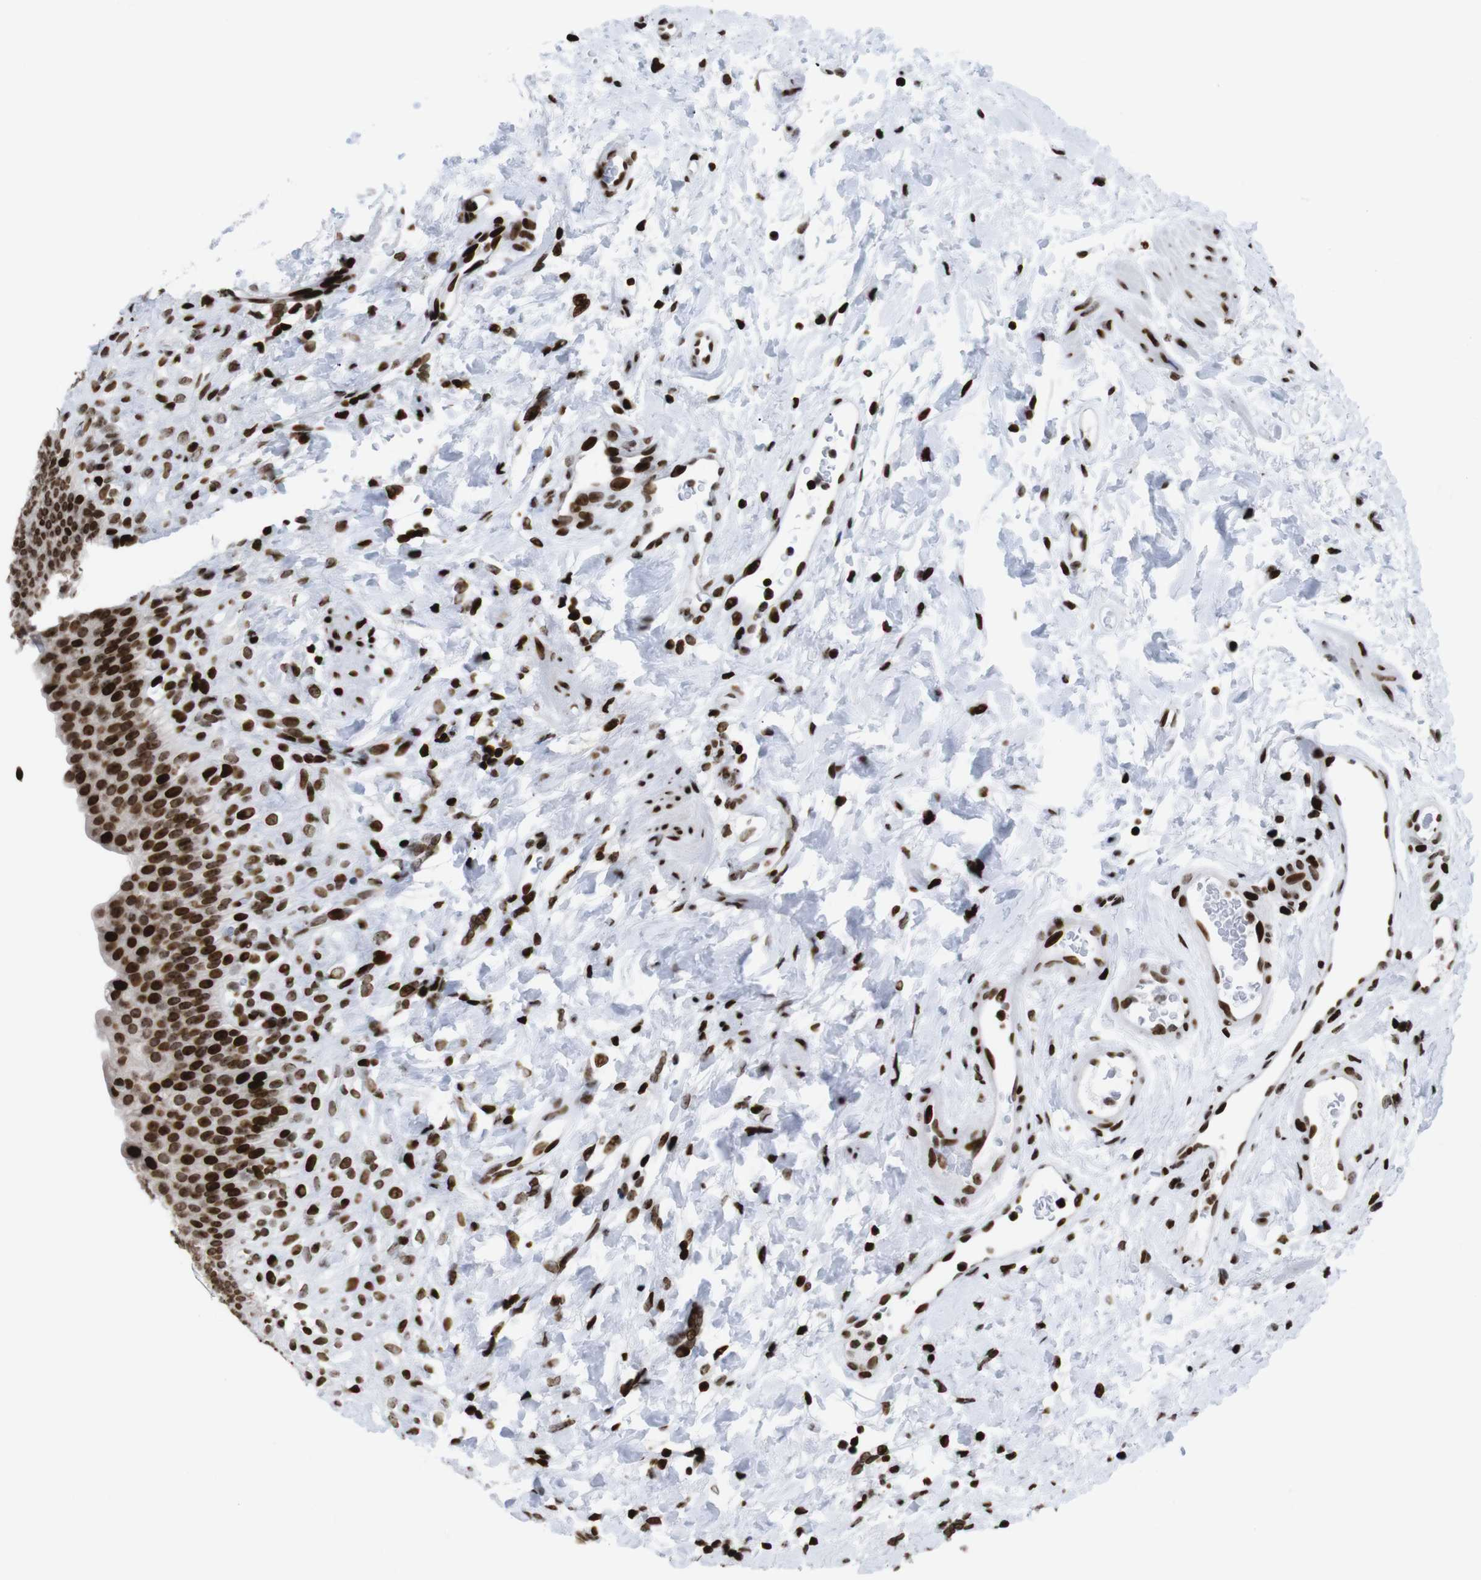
{"staining": {"intensity": "strong", "quantity": ">75%", "location": "nuclear"}, "tissue": "urinary bladder", "cell_type": "Urothelial cells", "image_type": "normal", "snomed": [{"axis": "morphology", "description": "Normal tissue, NOS"}, {"axis": "topography", "description": "Urinary bladder"}], "caption": "This is a micrograph of immunohistochemistry staining of unremarkable urinary bladder, which shows strong expression in the nuclear of urothelial cells.", "gene": "H1", "patient": {"sex": "female", "age": 79}}